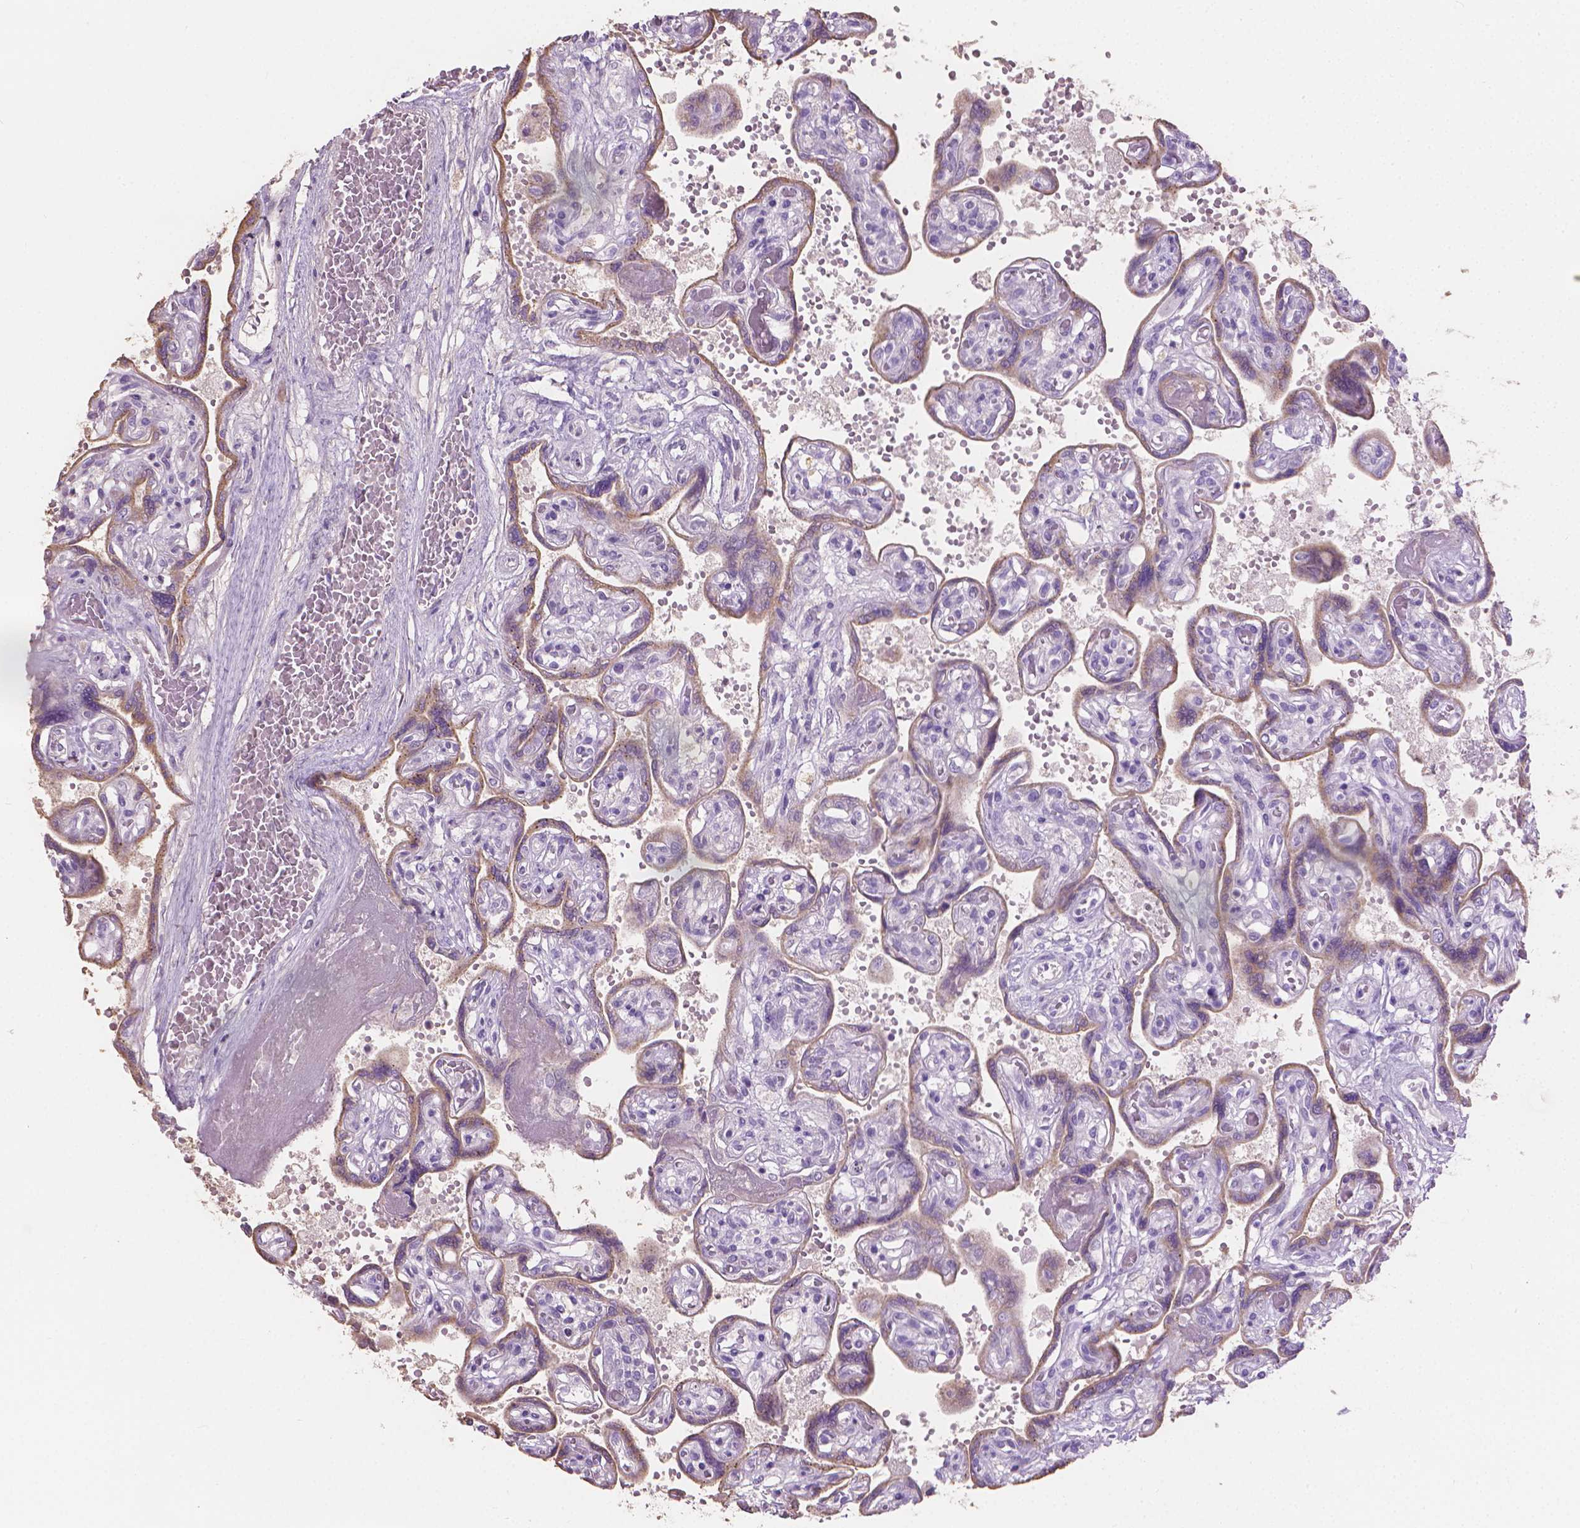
{"staining": {"intensity": "negative", "quantity": "none", "location": "none"}, "tissue": "placenta", "cell_type": "Decidual cells", "image_type": "normal", "snomed": [{"axis": "morphology", "description": "Normal tissue, NOS"}, {"axis": "topography", "description": "Placenta"}], "caption": "The immunohistochemistry histopathology image has no significant staining in decidual cells of placenta. (Immunohistochemistry, brightfield microscopy, high magnification).", "gene": "CABCOCO1", "patient": {"sex": "female", "age": 32}}